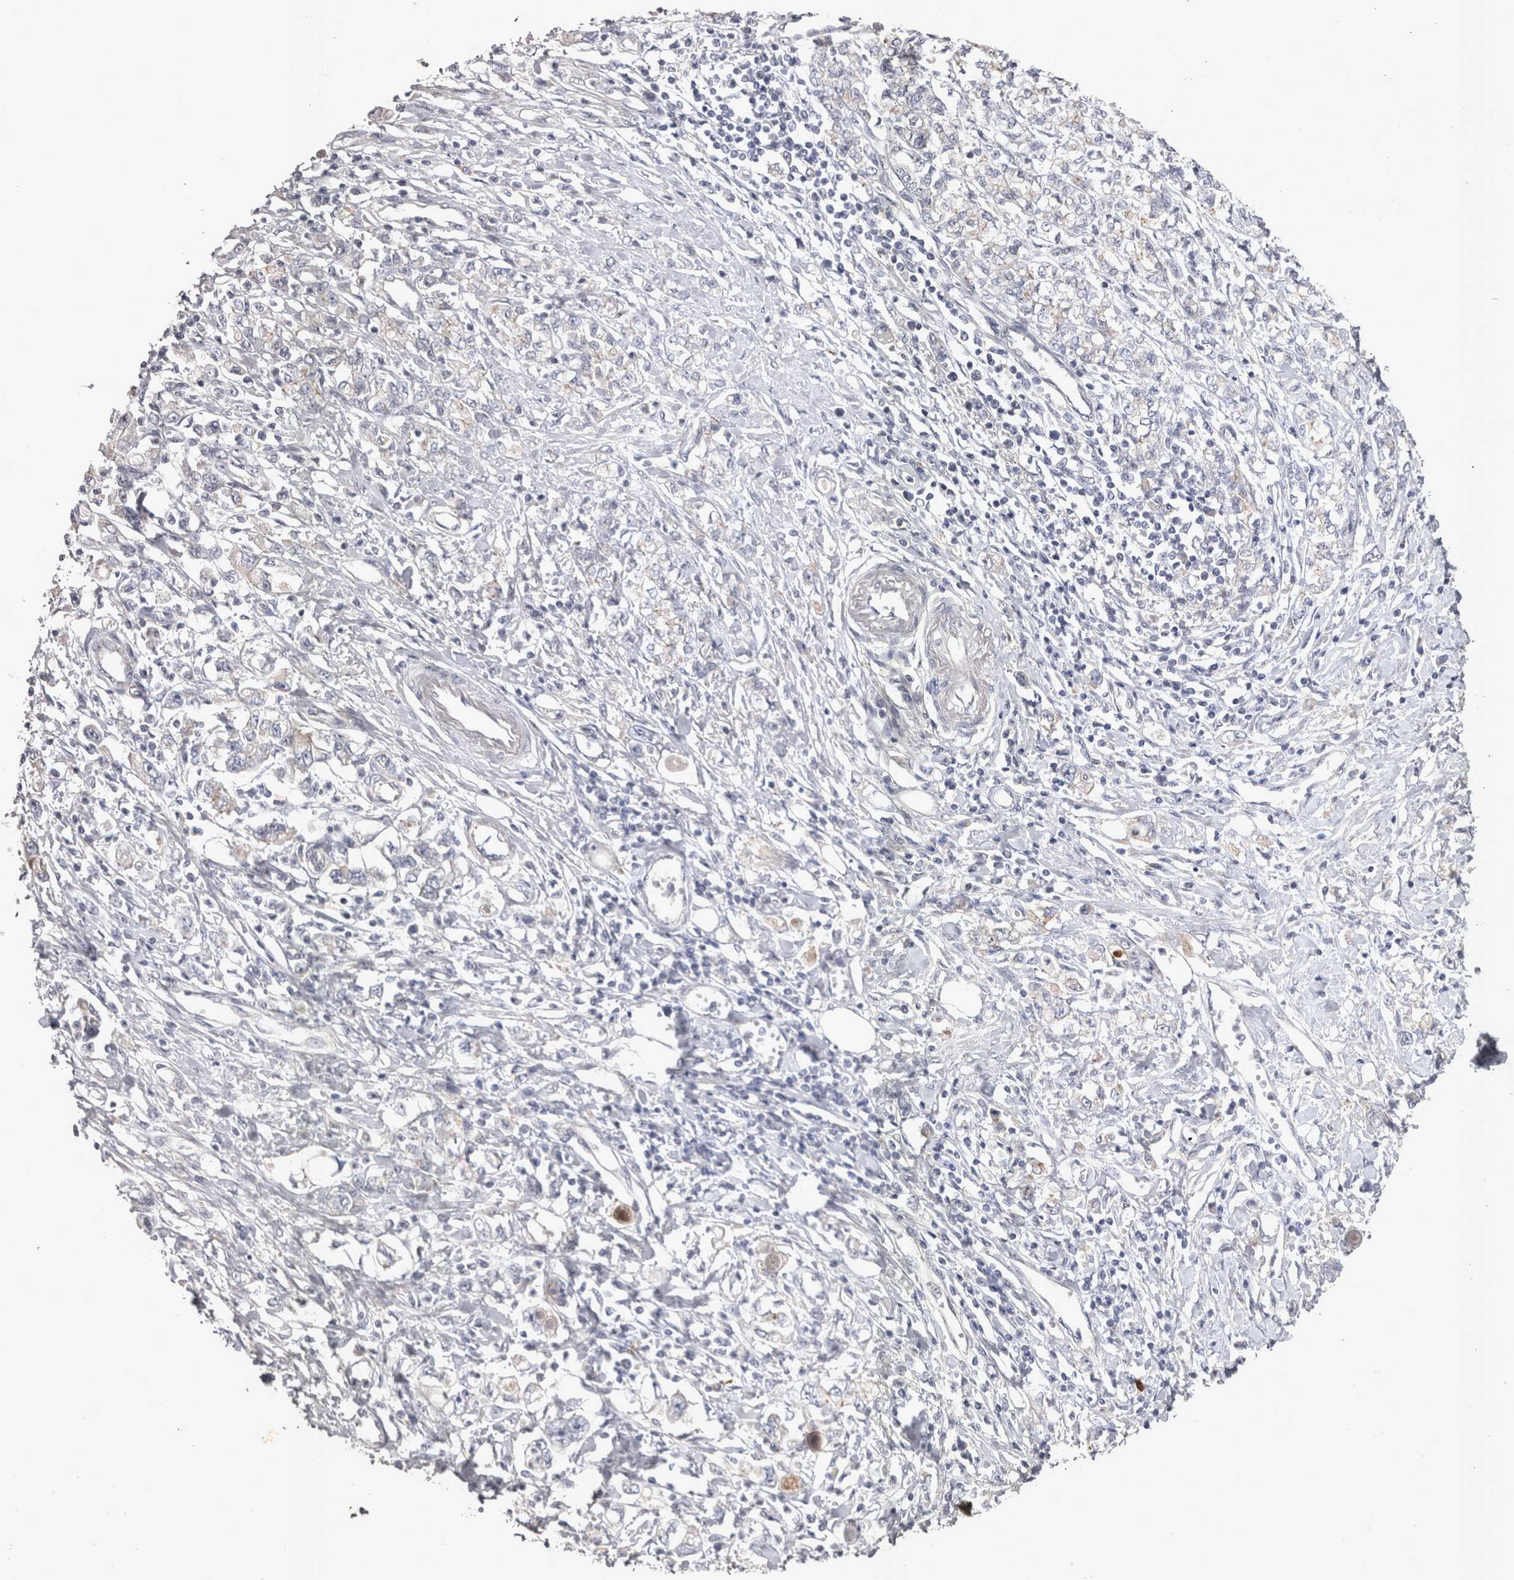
{"staining": {"intensity": "negative", "quantity": "none", "location": "none"}, "tissue": "stomach cancer", "cell_type": "Tumor cells", "image_type": "cancer", "snomed": [{"axis": "morphology", "description": "Adenocarcinoma, NOS"}, {"axis": "topography", "description": "Stomach"}], "caption": "This is an IHC histopathology image of stomach adenocarcinoma. There is no expression in tumor cells.", "gene": "CTBS", "patient": {"sex": "female", "age": 76}}